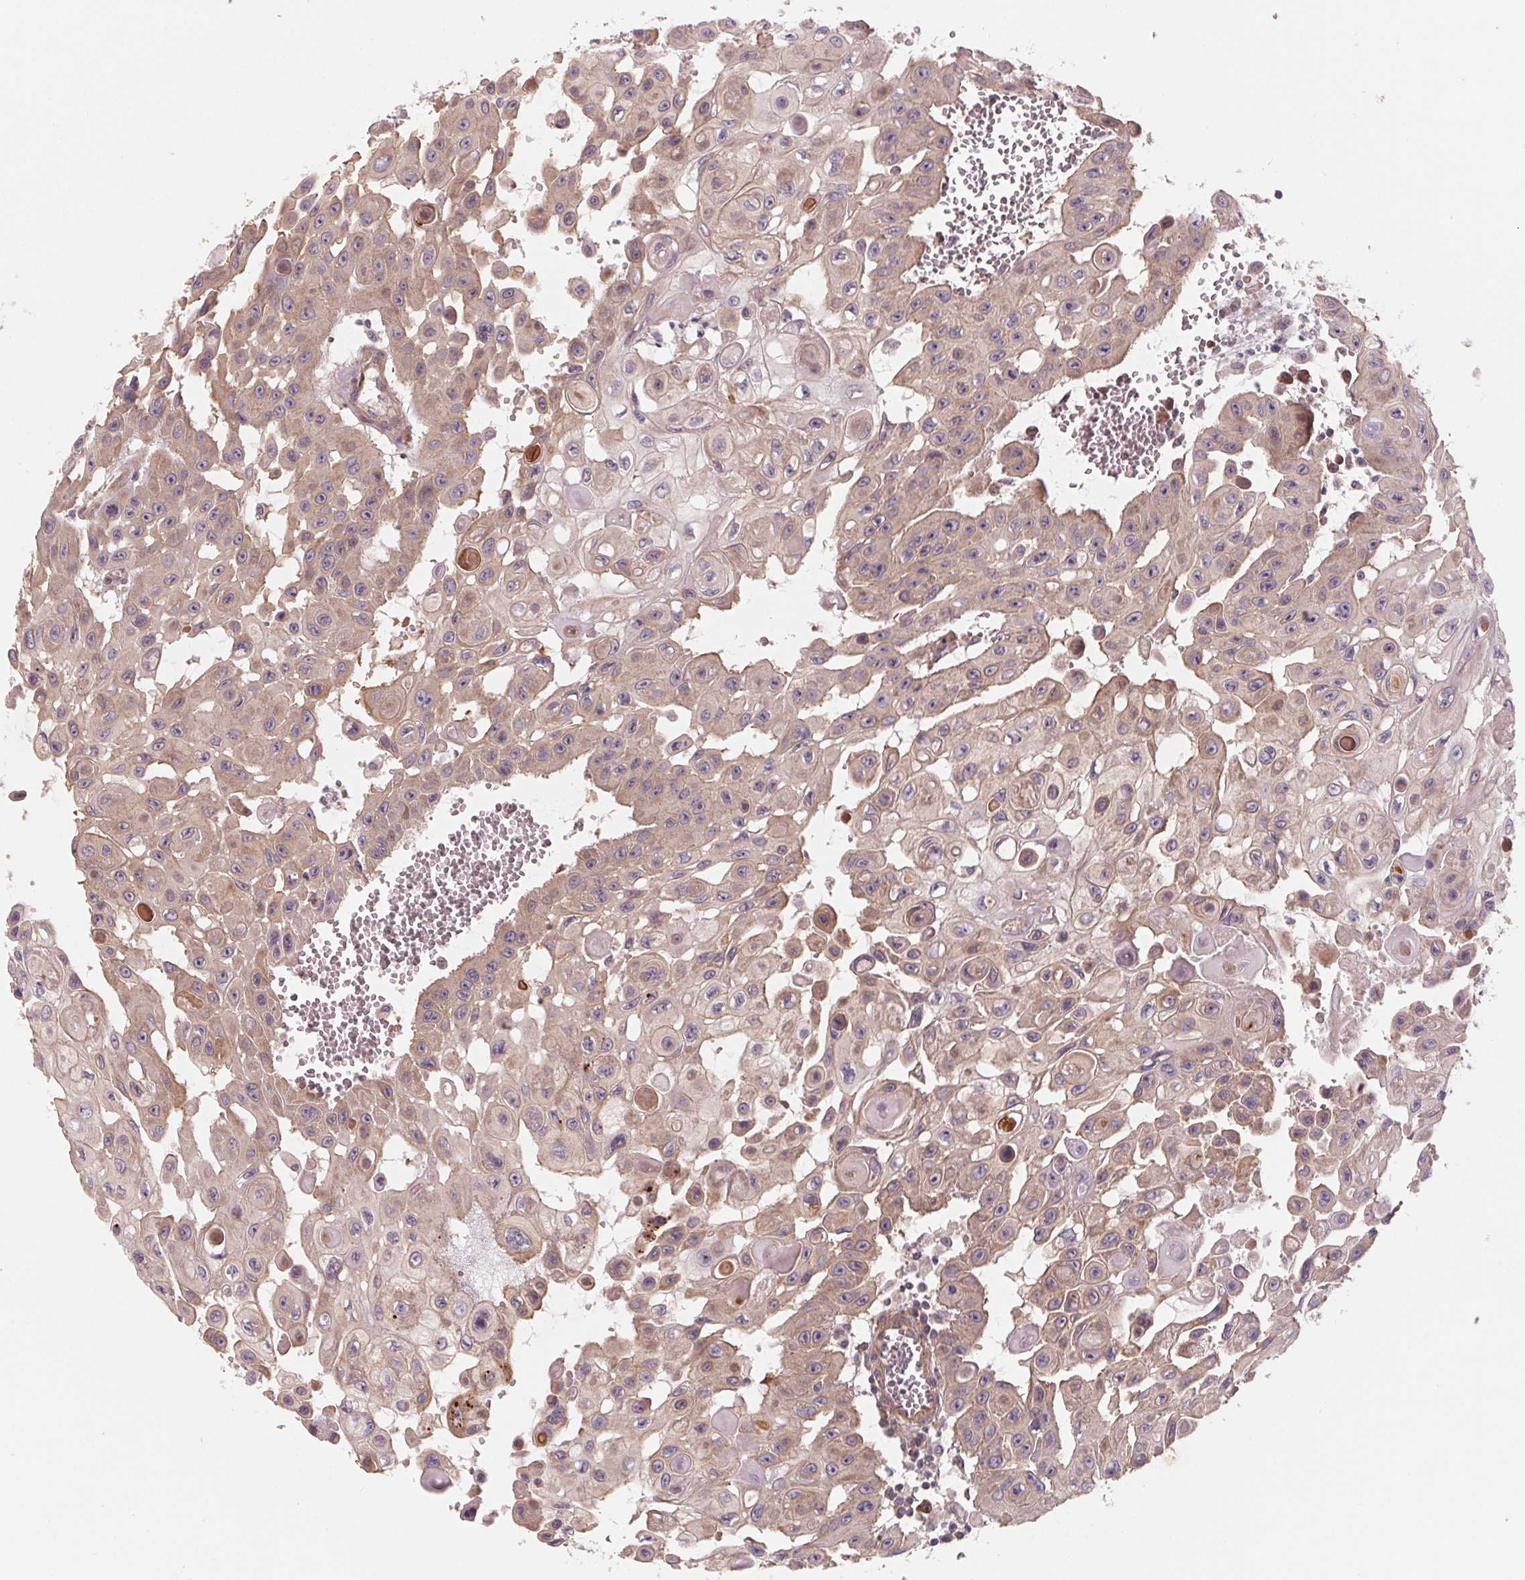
{"staining": {"intensity": "weak", "quantity": "25%-75%", "location": "cytoplasmic/membranous"}, "tissue": "head and neck cancer", "cell_type": "Tumor cells", "image_type": "cancer", "snomed": [{"axis": "morphology", "description": "Adenocarcinoma, NOS"}, {"axis": "topography", "description": "Head-Neck"}], "caption": "The micrograph reveals a brown stain indicating the presence of a protein in the cytoplasmic/membranous of tumor cells in head and neck cancer (adenocarcinoma).", "gene": "CCDC112", "patient": {"sex": "male", "age": 73}}